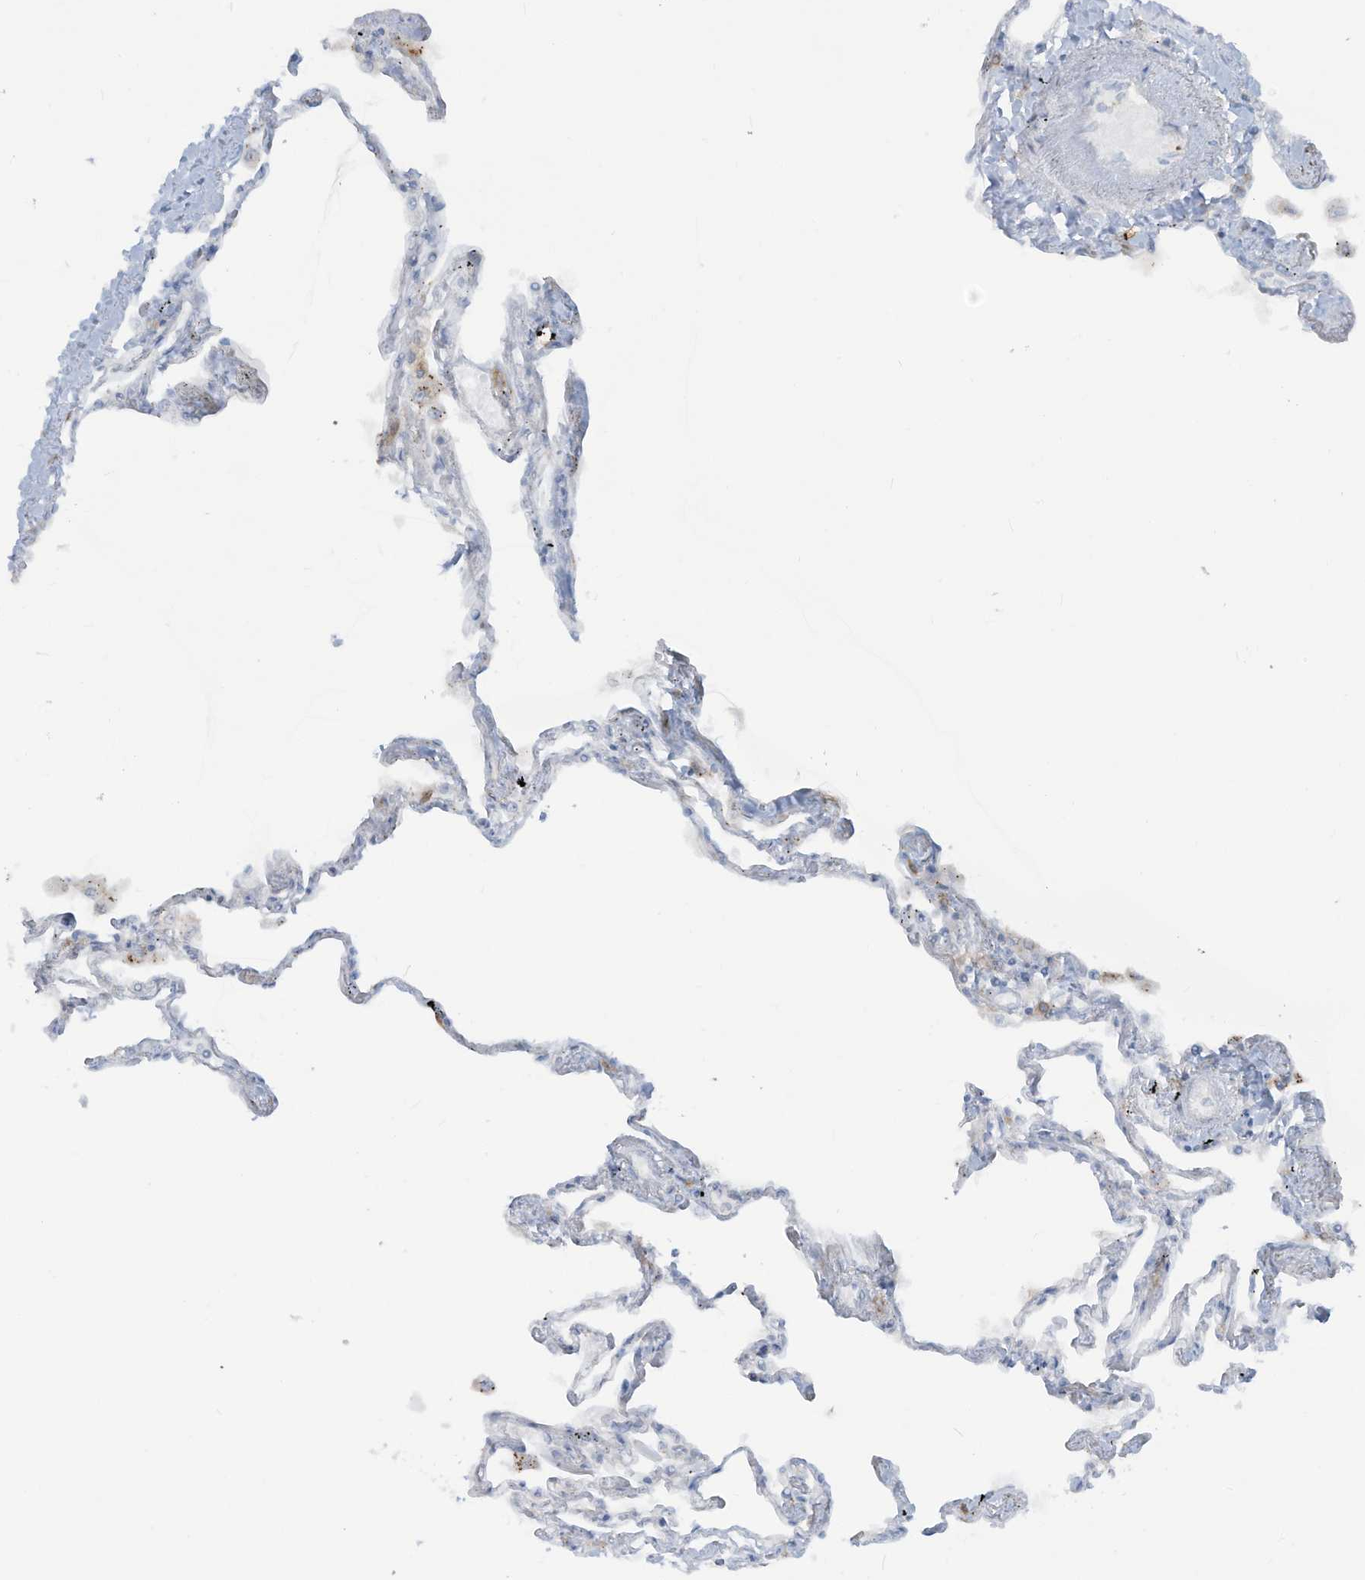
{"staining": {"intensity": "negative", "quantity": "none", "location": "none"}, "tissue": "lung", "cell_type": "Alveolar cells", "image_type": "normal", "snomed": [{"axis": "morphology", "description": "Normal tissue, NOS"}, {"axis": "topography", "description": "Lung"}], "caption": "Image shows no significant protein expression in alveolar cells of normal lung. Nuclei are stained in blue.", "gene": "NOTO", "patient": {"sex": "female", "age": 67}}